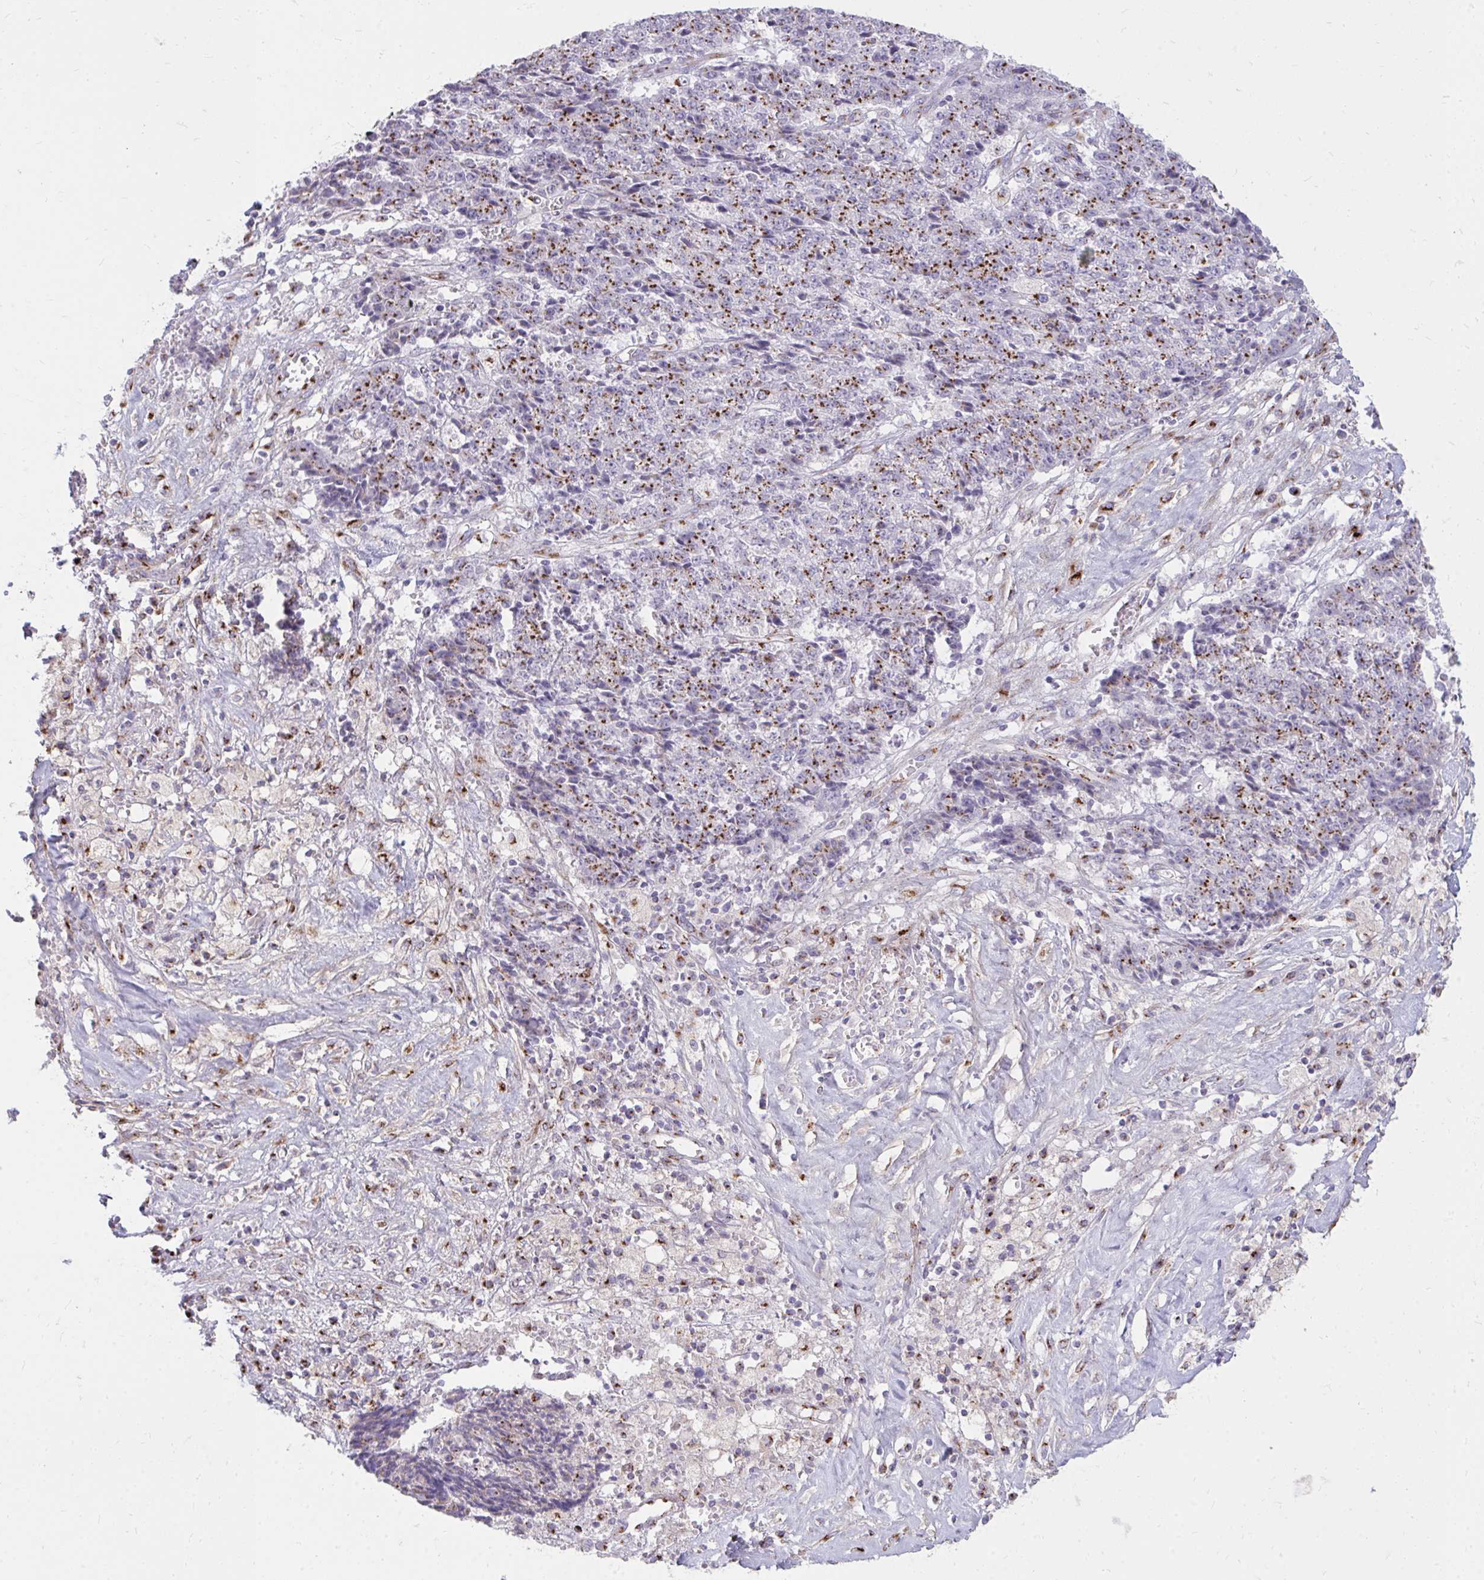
{"staining": {"intensity": "moderate", "quantity": ">75%", "location": "cytoplasmic/membranous"}, "tissue": "ovarian cancer", "cell_type": "Tumor cells", "image_type": "cancer", "snomed": [{"axis": "morphology", "description": "Carcinoma, endometroid"}, {"axis": "topography", "description": "Ovary"}], "caption": "This photomicrograph shows immunohistochemistry staining of ovarian endometroid carcinoma, with medium moderate cytoplasmic/membranous staining in about >75% of tumor cells.", "gene": "RAB6B", "patient": {"sex": "female", "age": 42}}